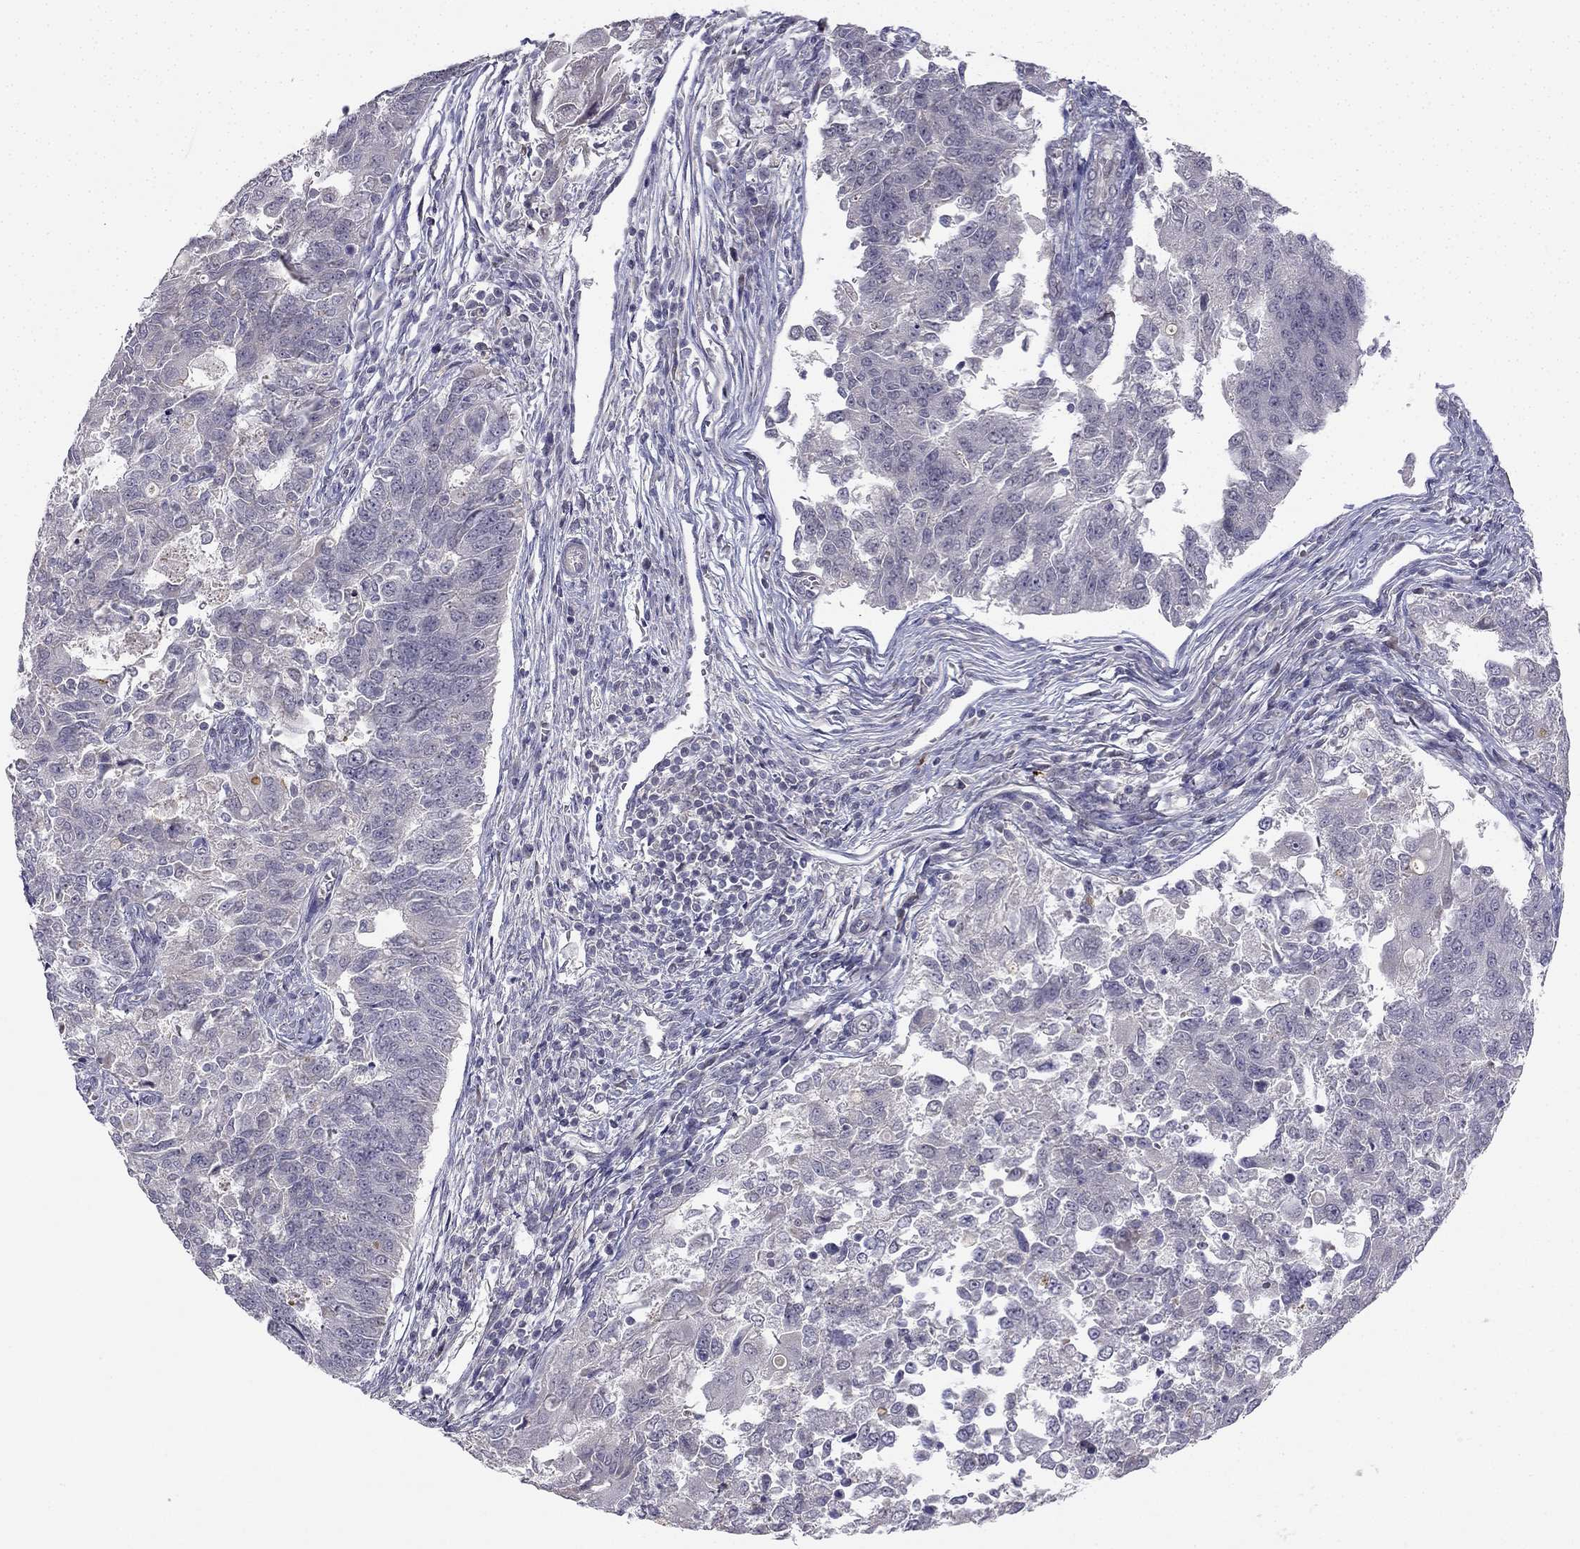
{"staining": {"intensity": "negative", "quantity": "none", "location": "none"}, "tissue": "endometrial cancer", "cell_type": "Tumor cells", "image_type": "cancer", "snomed": [{"axis": "morphology", "description": "Adenocarcinoma, NOS"}, {"axis": "topography", "description": "Endometrium"}], "caption": "Immunohistochemical staining of endometrial adenocarcinoma displays no significant staining in tumor cells. Nuclei are stained in blue.", "gene": "CHST8", "patient": {"sex": "female", "age": 43}}